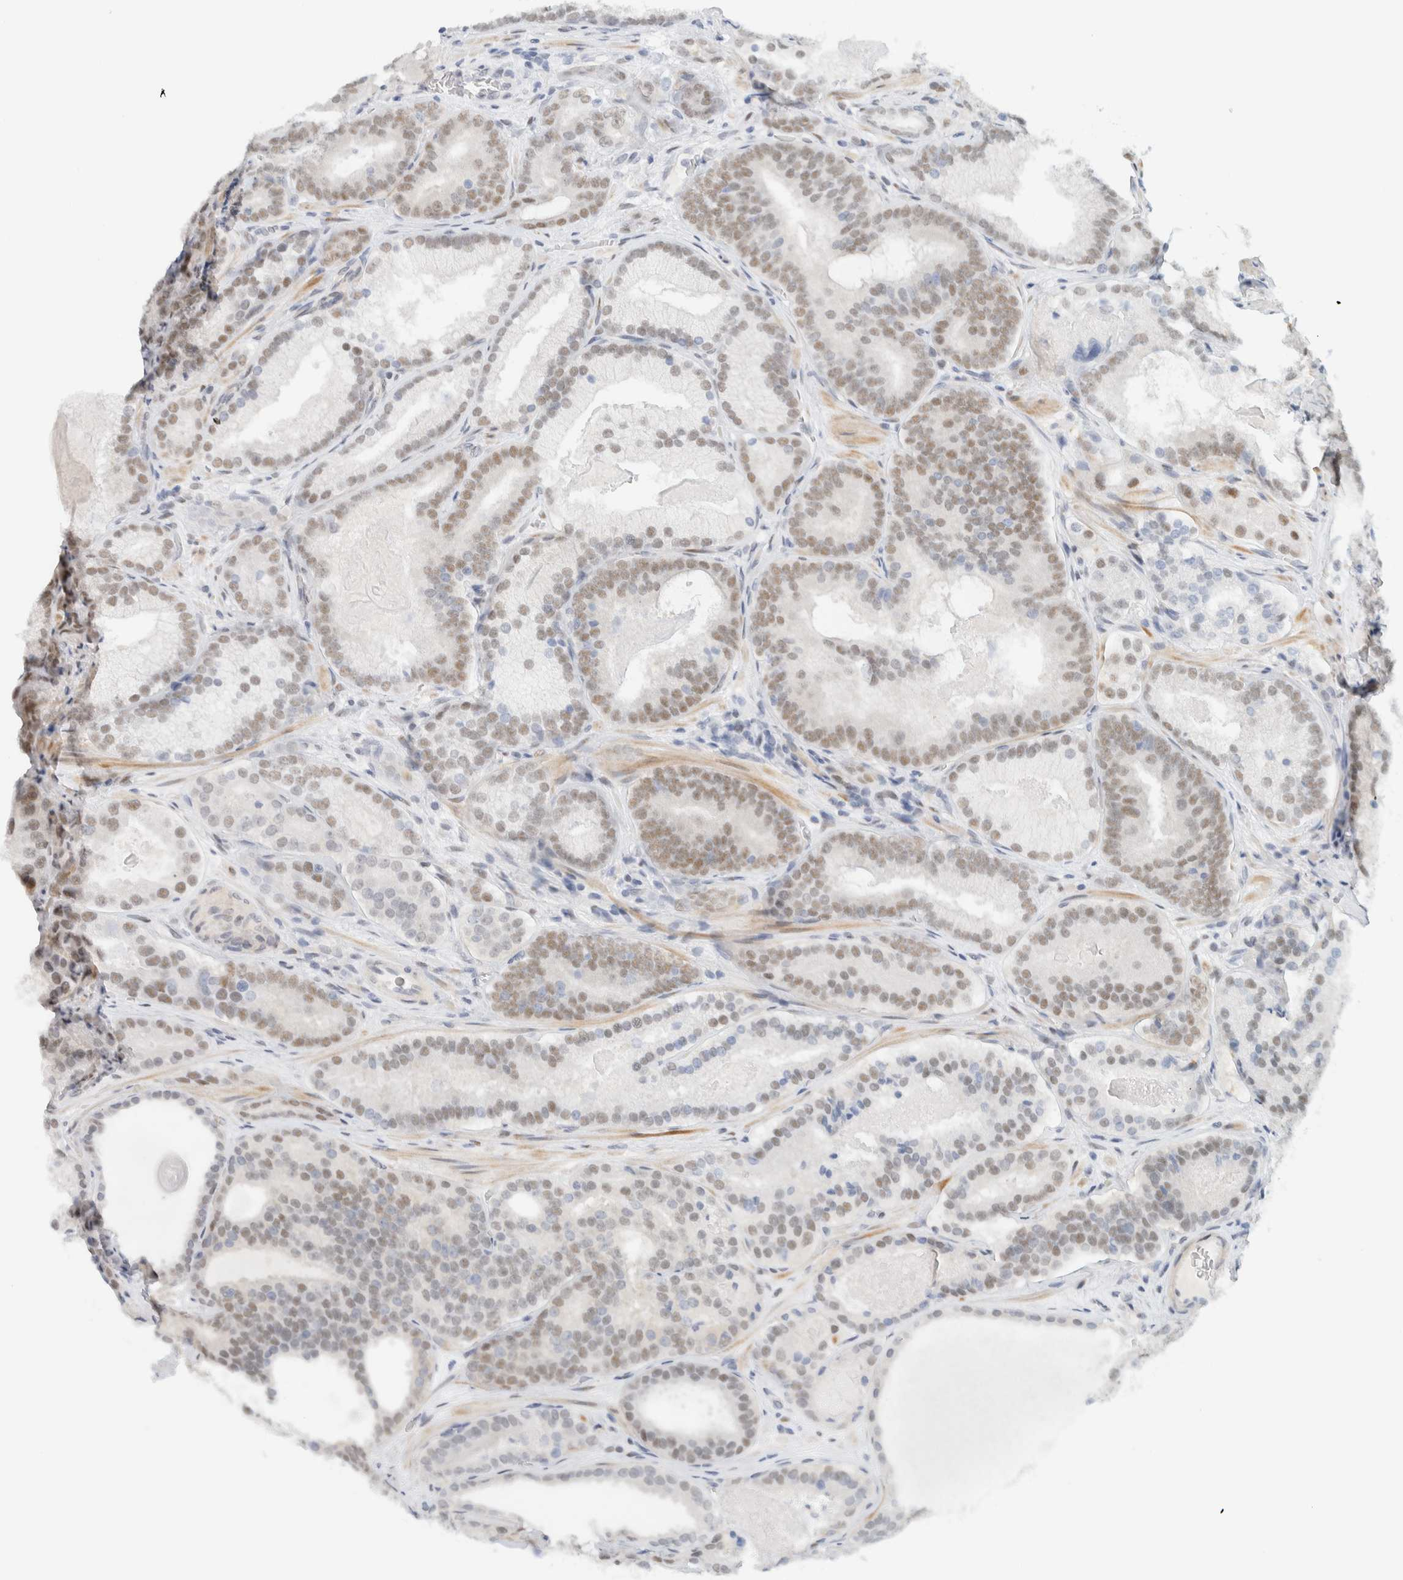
{"staining": {"intensity": "moderate", "quantity": "25%-75%", "location": "nuclear"}, "tissue": "prostate cancer", "cell_type": "Tumor cells", "image_type": "cancer", "snomed": [{"axis": "morphology", "description": "Adenocarcinoma, High grade"}, {"axis": "topography", "description": "Prostate"}], "caption": "Human high-grade adenocarcinoma (prostate) stained with a brown dye displays moderate nuclear positive positivity in approximately 25%-75% of tumor cells.", "gene": "ZNF683", "patient": {"sex": "male", "age": 60}}